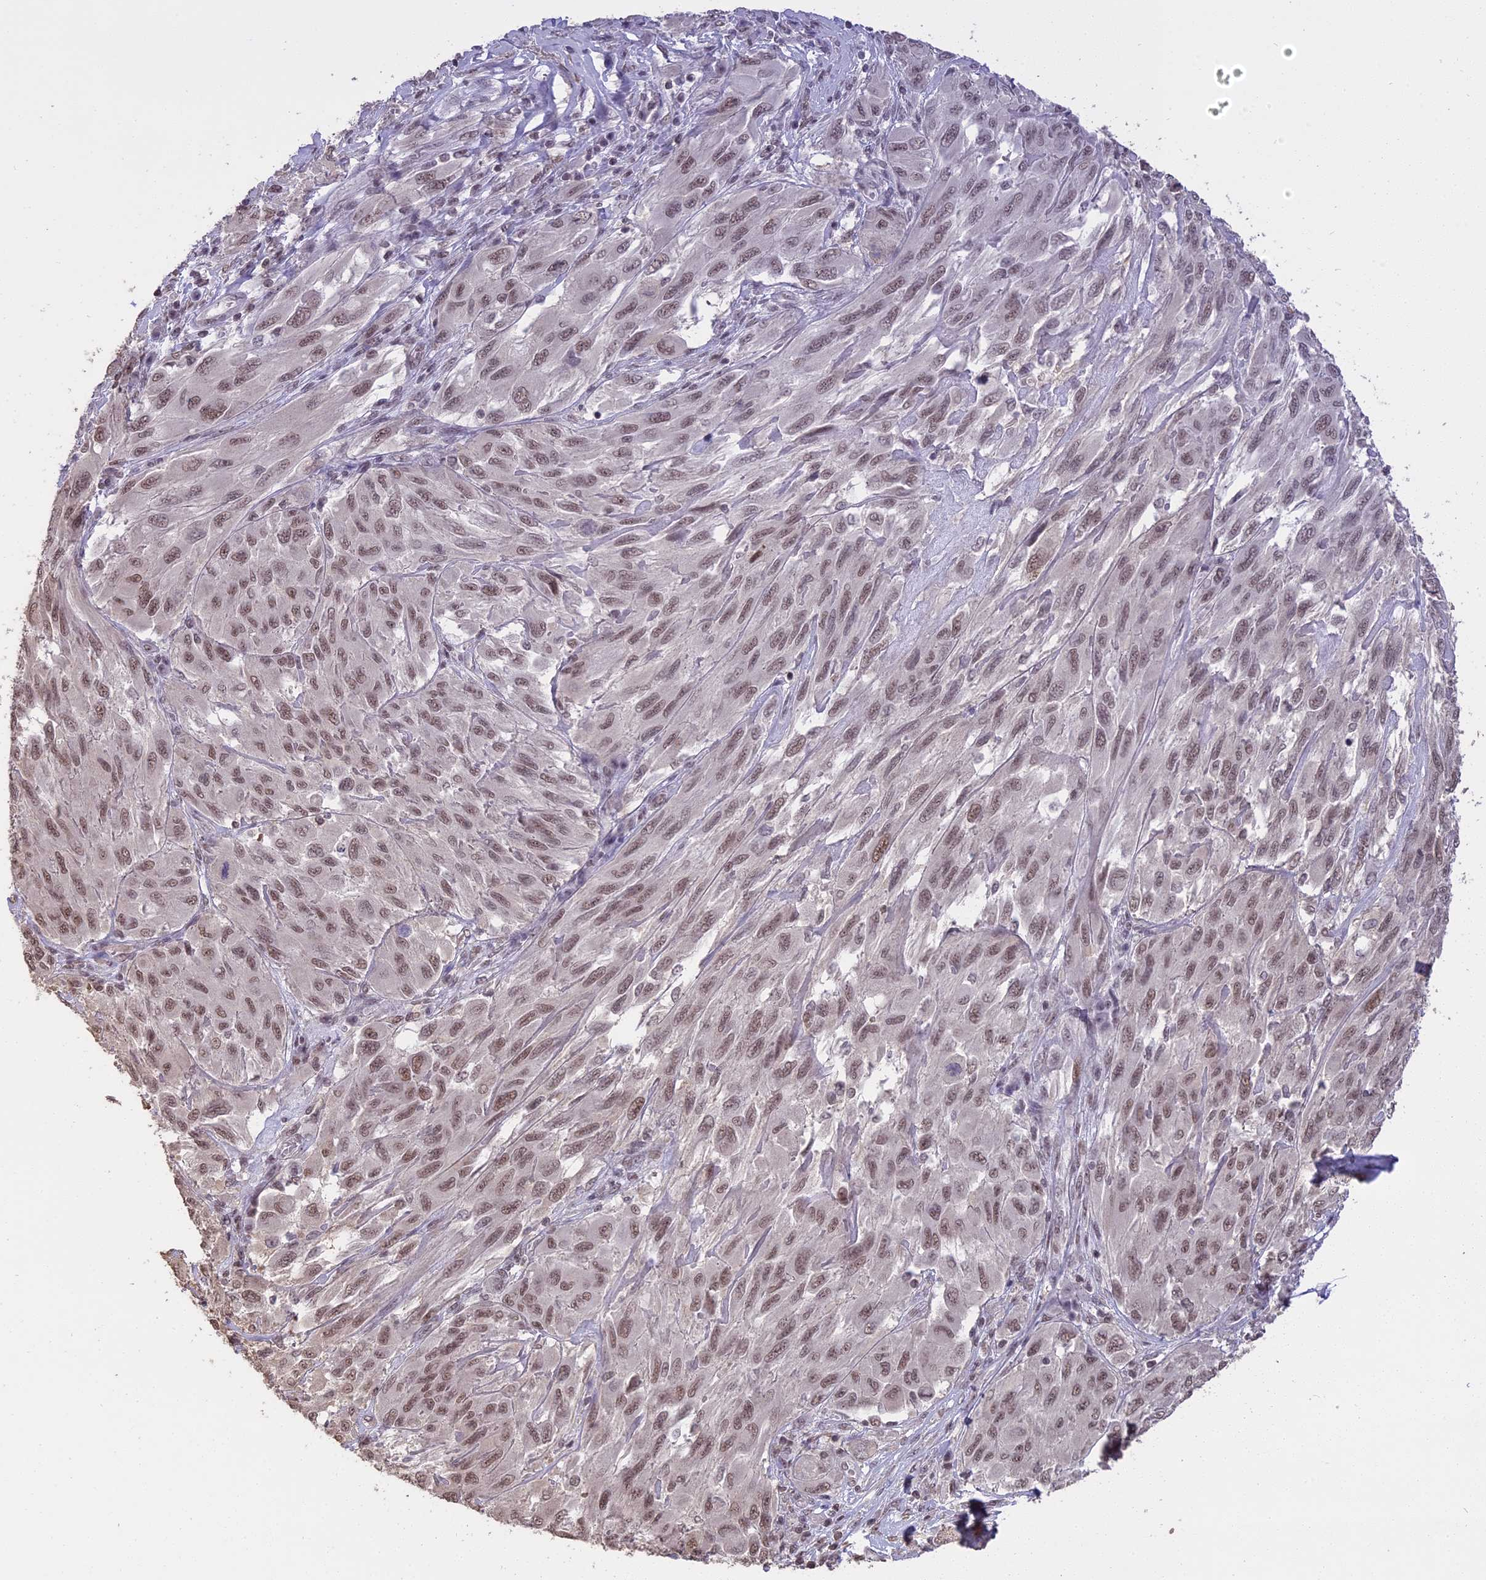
{"staining": {"intensity": "moderate", "quantity": ">75%", "location": "nuclear"}, "tissue": "melanoma", "cell_type": "Tumor cells", "image_type": "cancer", "snomed": [{"axis": "morphology", "description": "Malignant melanoma, NOS"}, {"axis": "topography", "description": "Skin"}], "caption": "A medium amount of moderate nuclear positivity is present in approximately >75% of tumor cells in malignant melanoma tissue. The protein is stained brown, and the nuclei are stained in blue (DAB (3,3'-diaminobenzidine) IHC with brightfield microscopy, high magnification).", "gene": "TIGD7", "patient": {"sex": "female", "age": 91}}